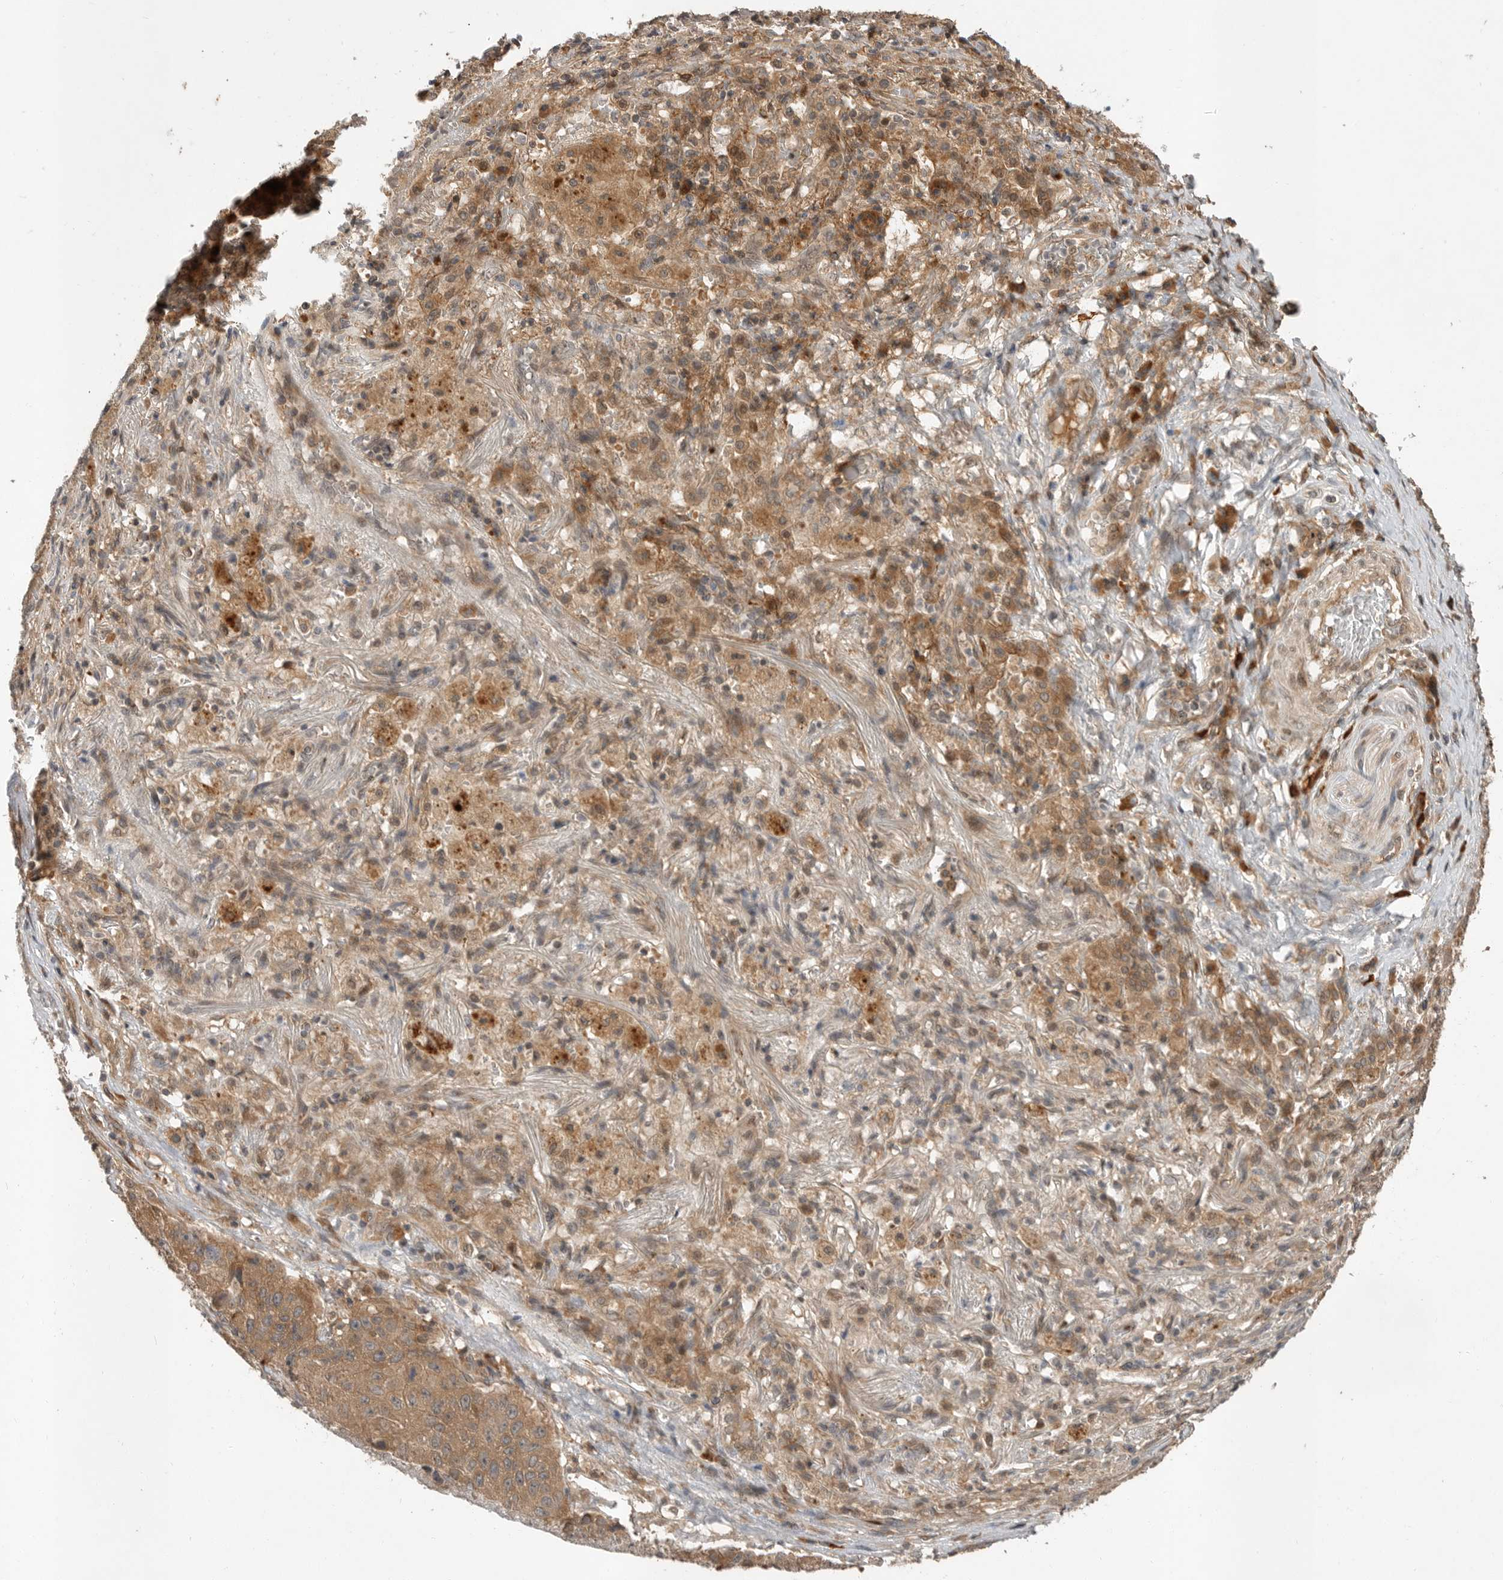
{"staining": {"intensity": "moderate", "quantity": ">75%", "location": "cytoplasmic/membranous"}, "tissue": "lung cancer", "cell_type": "Tumor cells", "image_type": "cancer", "snomed": [{"axis": "morphology", "description": "Squamous cell carcinoma, NOS"}, {"axis": "topography", "description": "Lung"}], "caption": "This histopathology image reveals immunohistochemistry (IHC) staining of human lung cancer, with medium moderate cytoplasmic/membranous positivity in about >75% of tumor cells.", "gene": "OSBPL9", "patient": {"sex": "male", "age": 61}}